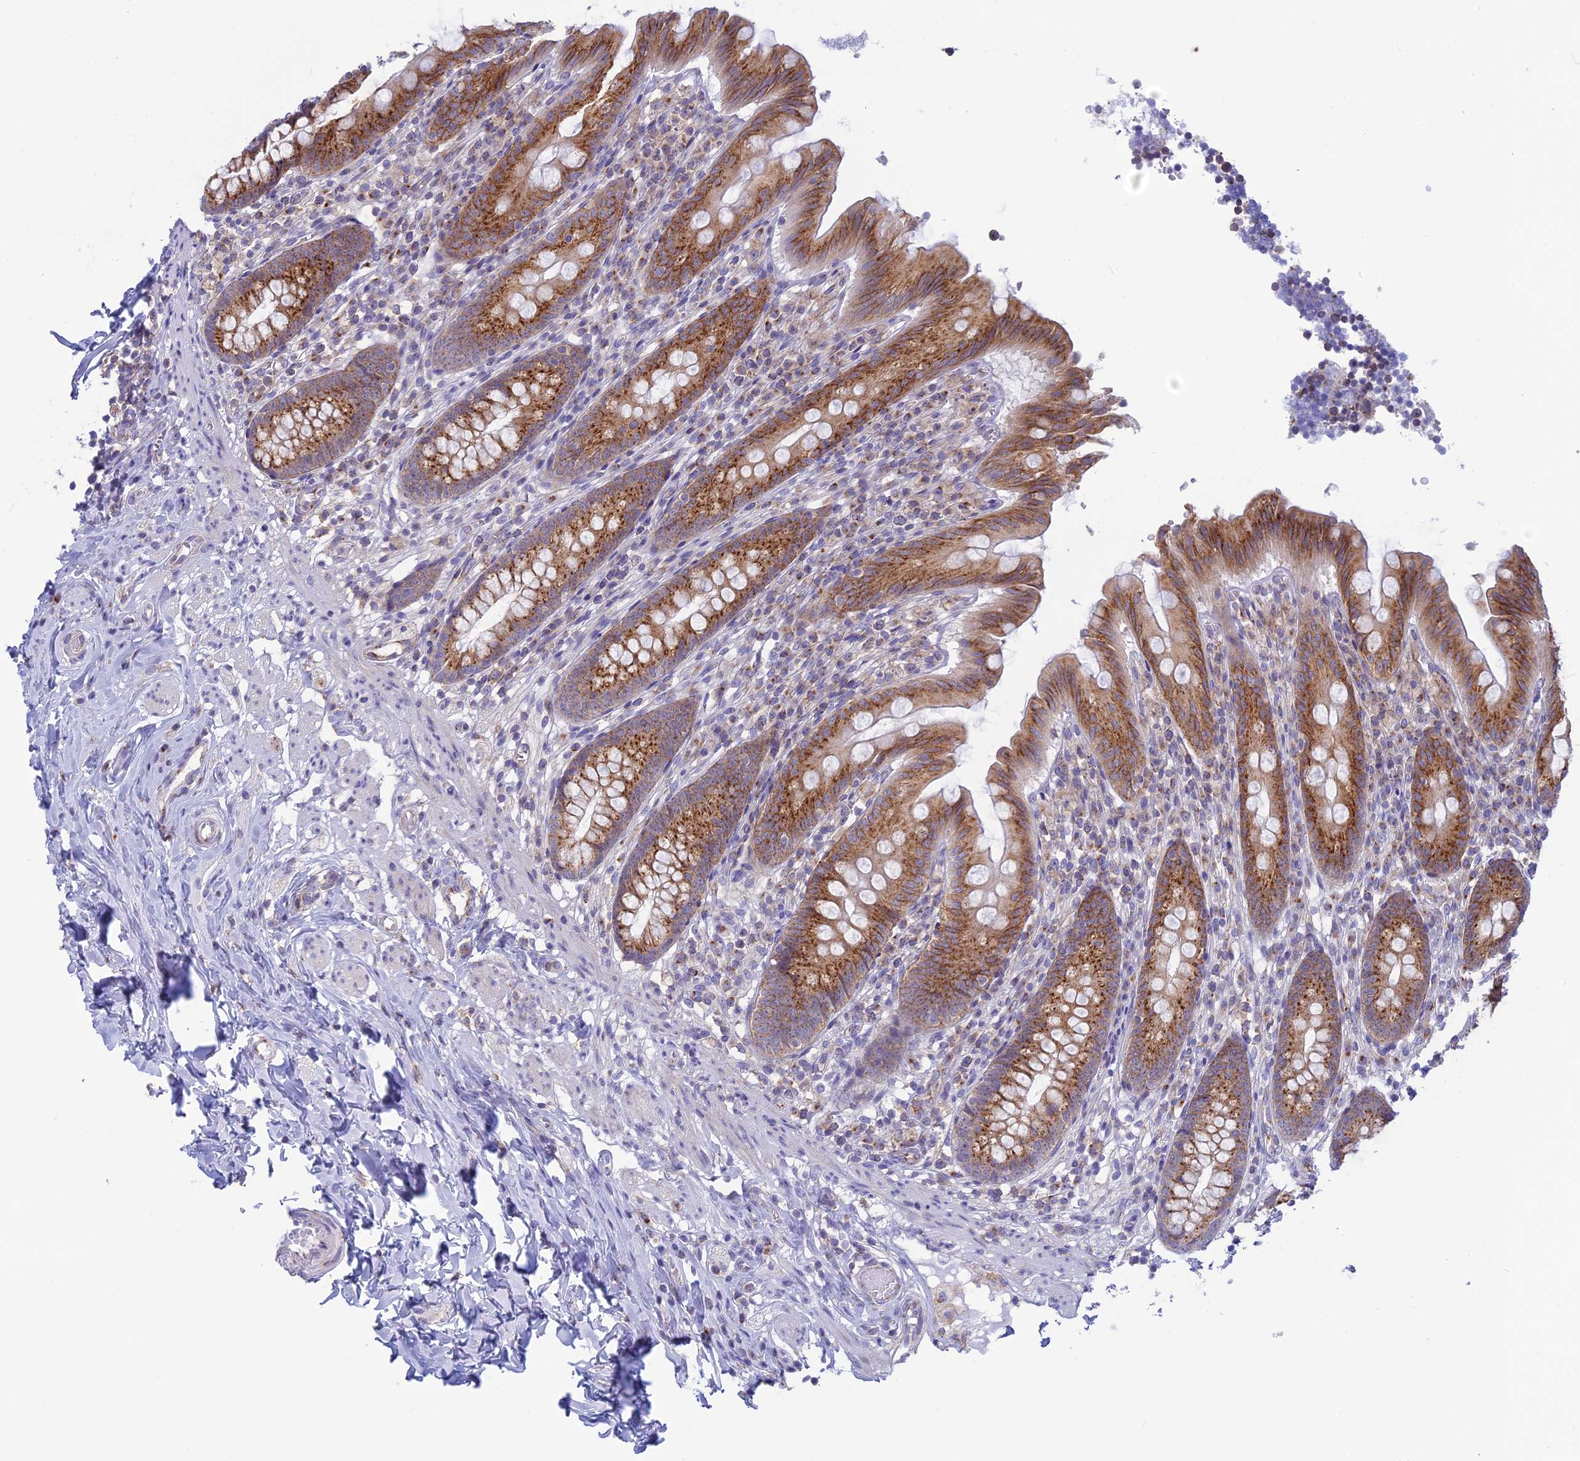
{"staining": {"intensity": "moderate", "quantity": ">75%", "location": "cytoplasmic/membranous"}, "tissue": "appendix", "cell_type": "Glandular cells", "image_type": "normal", "snomed": [{"axis": "morphology", "description": "Normal tissue, NOS"}, {"axis": "topography", "description": "Appendix"}], "caption": "Human appendix stained with a brown dye displays moderate cytoplasmic/membranous positive staining in about >75% of glandular cells.", "gene": "CLINT1", "patient": {"sex": "male", "age": 55}}